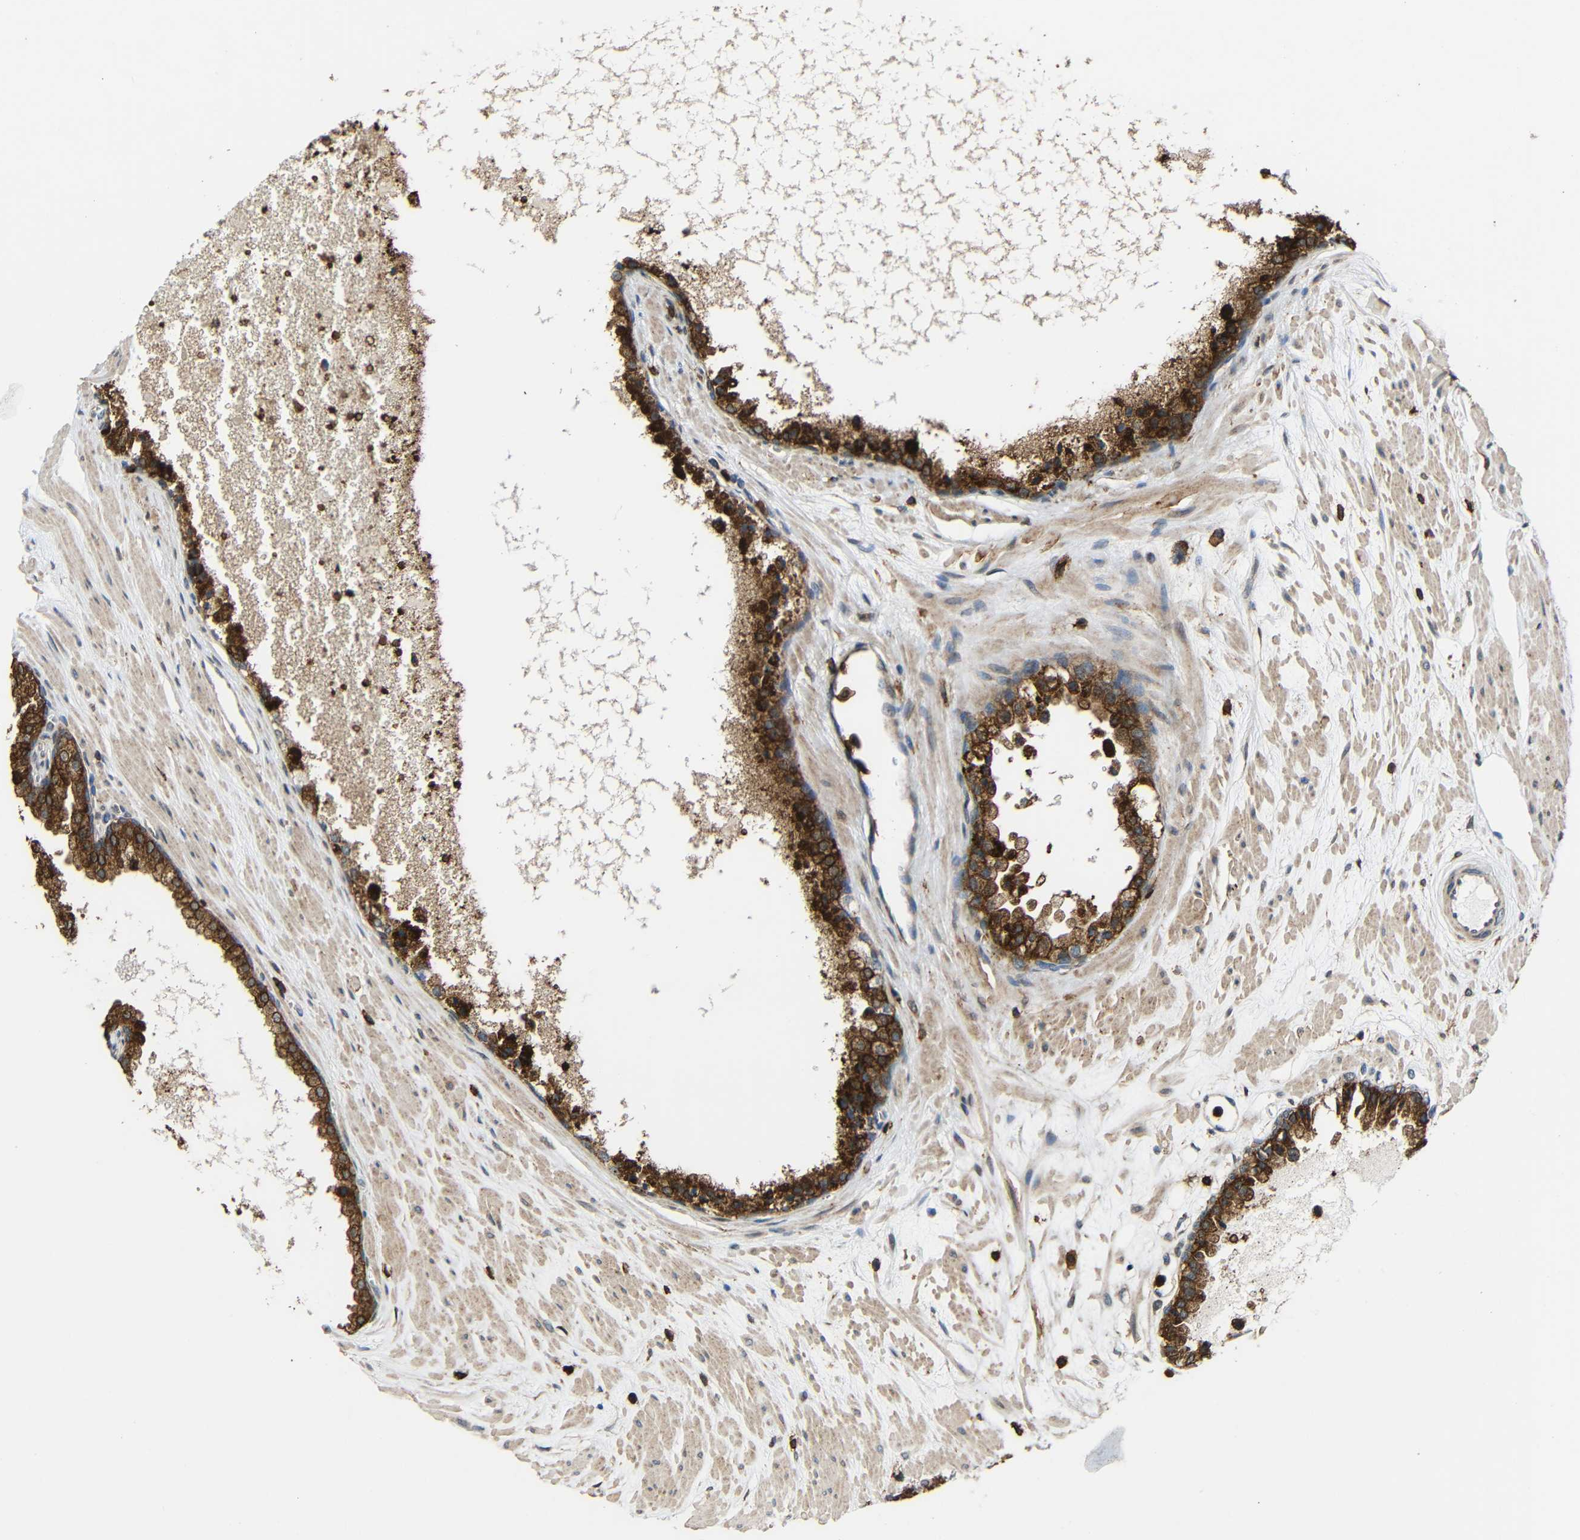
{"staining": {"intensity": "moderate", "quantity": ">75%", "location": "cytoplasmic/membranous"}, "tissue": "prostate cancer", "cell_type": "Tumor cells", "image_type": "cancer", "snomed": [{"axis": "morphology", "description": "Adenocarcinoma, High grade"}, {"axis": "topography", "description": "Prostate"}], "caption": "Brown immunohistochemical staining in human prostate cancer (high-grade adenocarcinoma) demonstrates moderate cytoplasmic/membranous expression in approximately >75% of tumor cells. (brown staining indicates protein expression, while blue staining denotes nuclei).", "gene": "C1GALT1", "patient": {"sex": "male", "age": 65}}